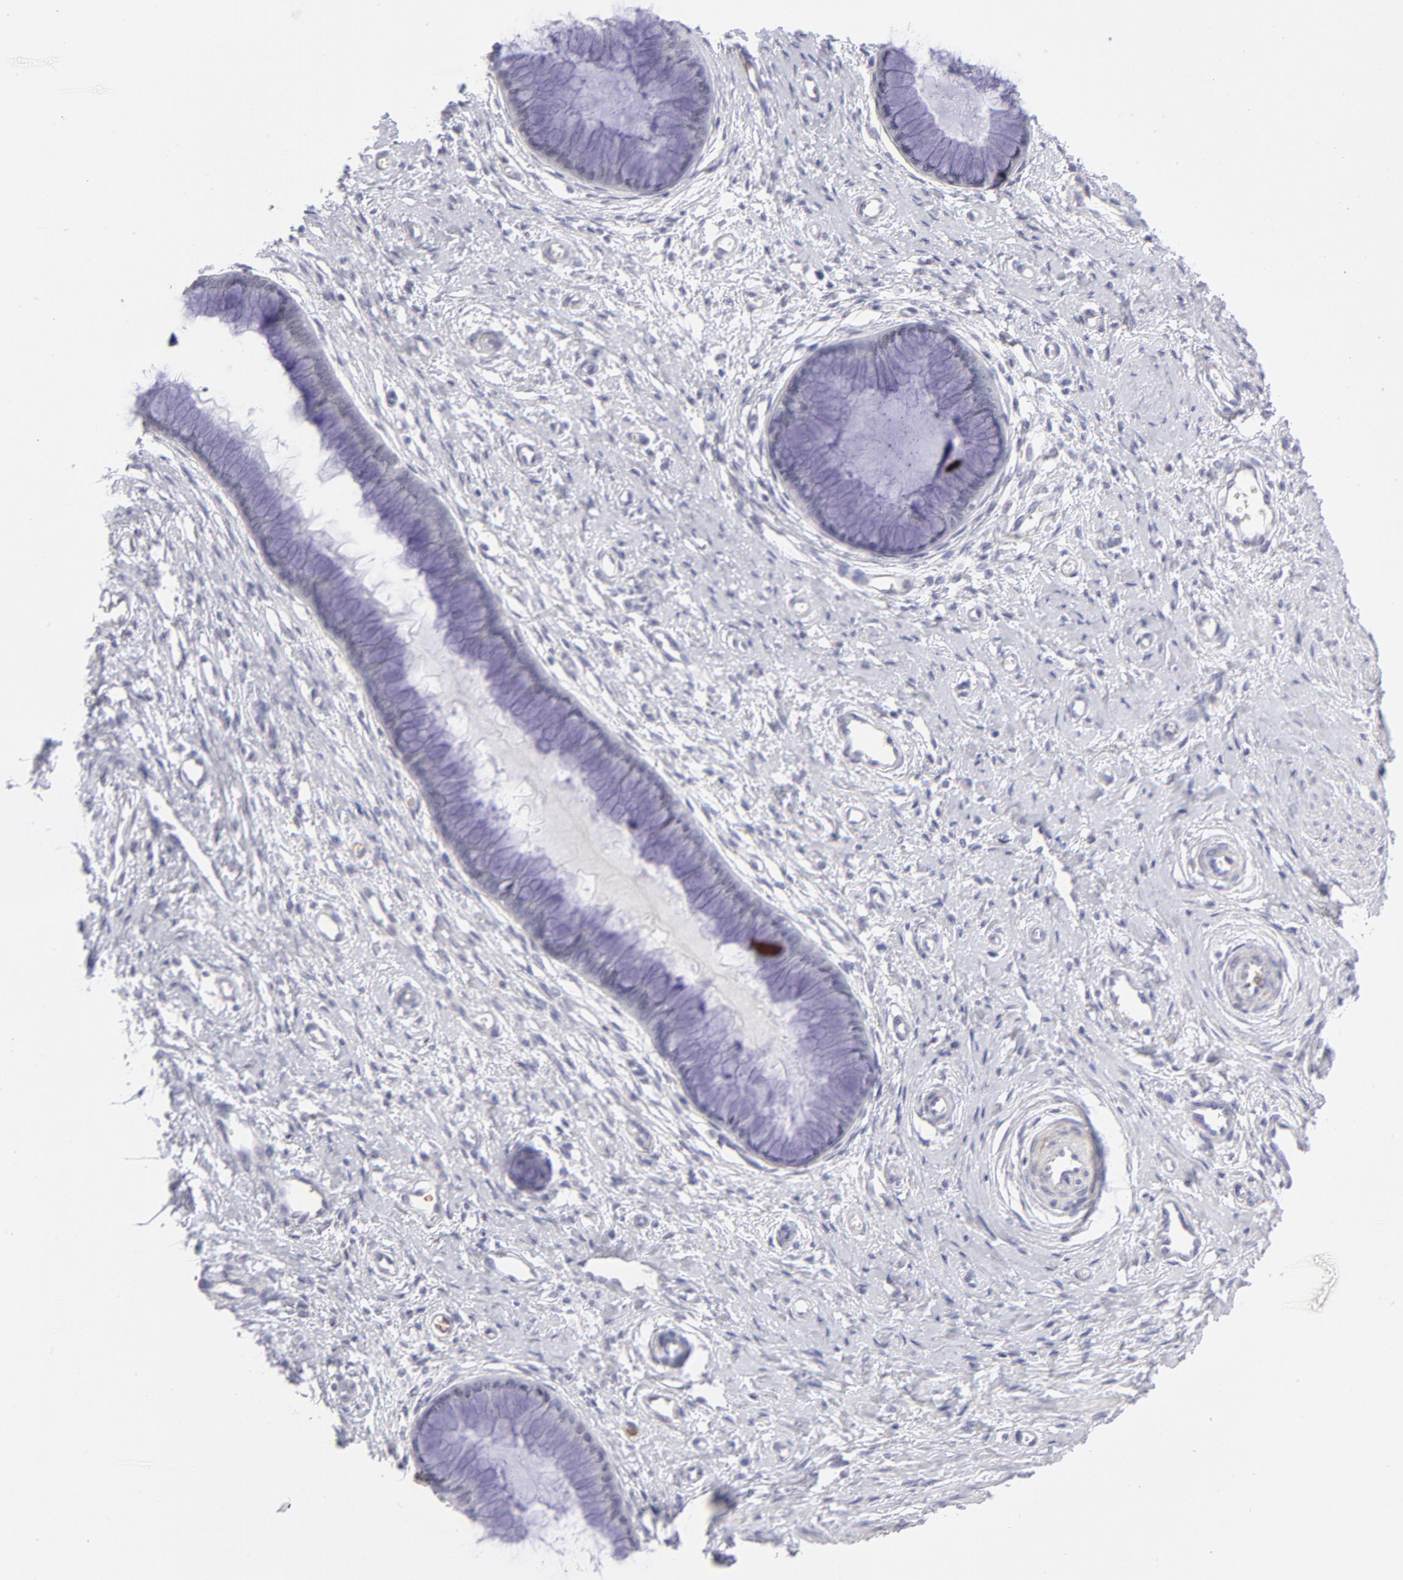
{"staining": {"intensity": "negative", "quantity": "none", "location": "none"}, "tissue": "cervix", "cell_type": "Glandular cells", "image_type": "normal", "snomed": [{"axis": "morphology", "description": "Normal tissue, NOS"}, {"axis": "topography", "description": "Cervix"}], "caption": "This is an immunohistochemistry (IHC) histopathology image of unremarkable human cervix. There is no positivity in glandular cells.", "gene": "LTB4R", "patient": {"sex": "female", "age": 55}}